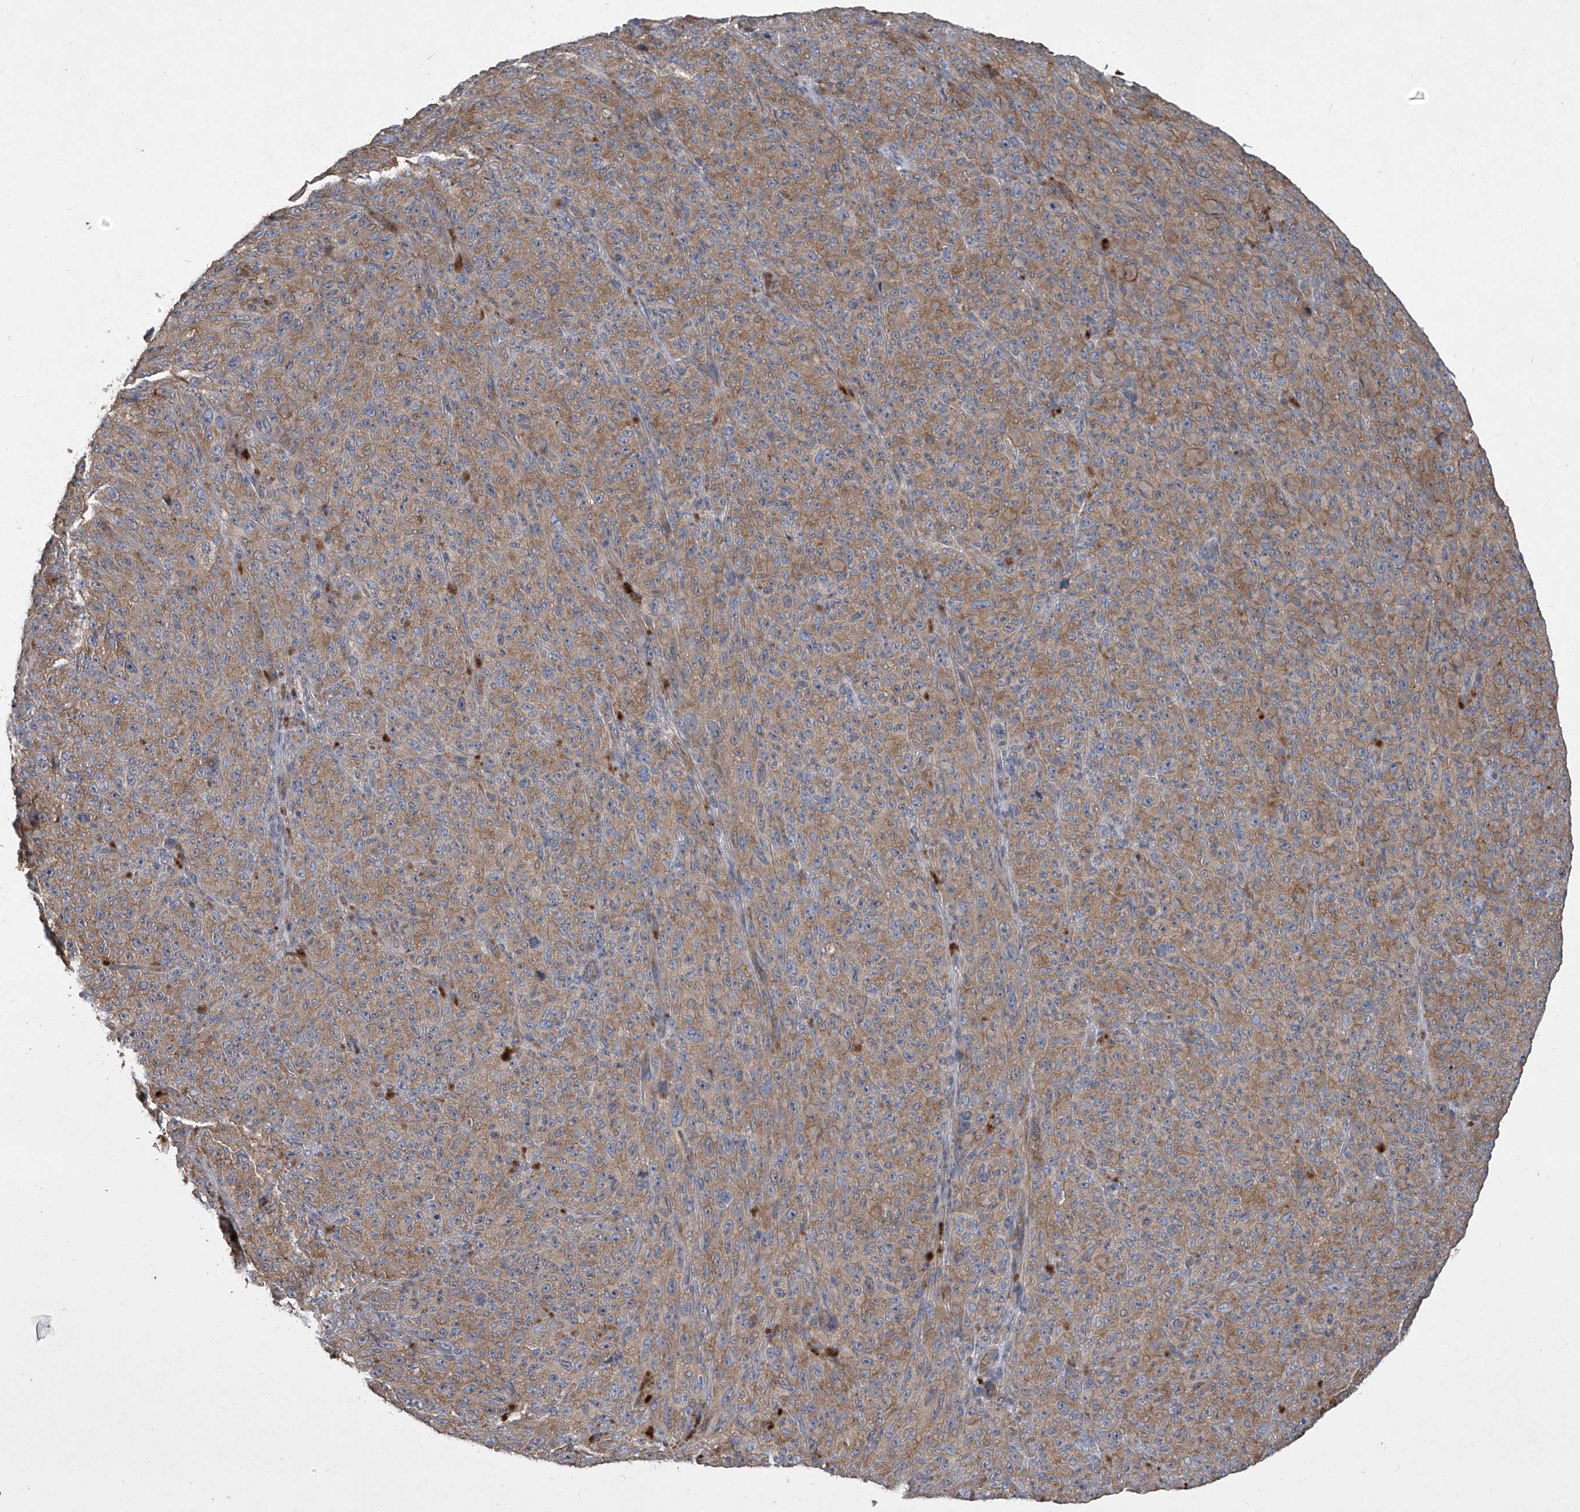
{"staining": {"intensity": "moderate", "quantity": ">75%", "location": "cytoplasmic/membranous"}, "tissue": "melanoma", "cell_type": "Tumor cells", "image_type": "cancer", "snomed": [{"axis": "morphology", "description": "Malignant melanoma, NOS"}, {"axis": "topography", "description": "Skin"}], "caption": "IHC photomicrograph of malignant melanoma stained for a protein (brown), which displays medium levels of moderate cytoplasmic/membranous staining in about >75% of tumor cells.", "gene": "DOCK9", "patient": {"sex": "female", "age": 82}}